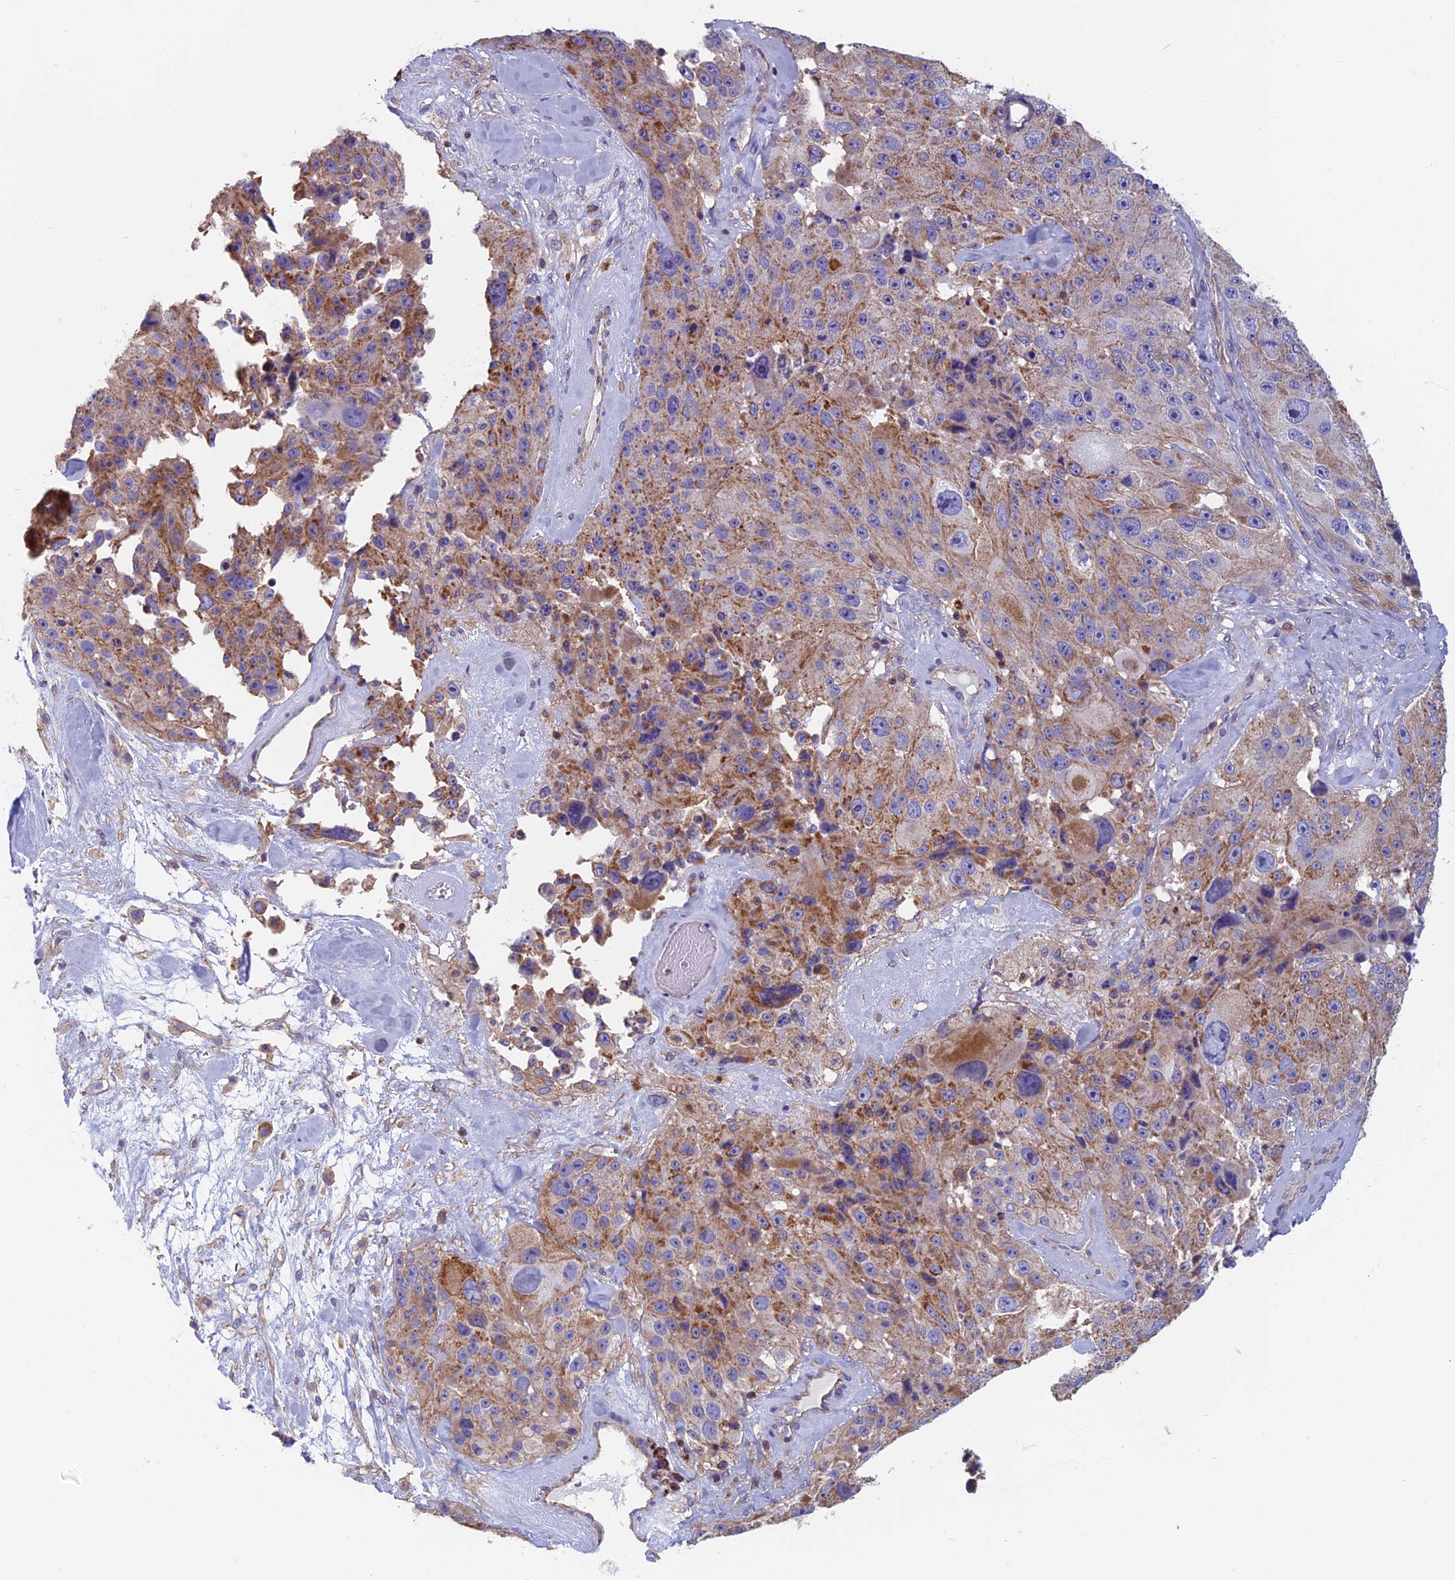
{"staining": {"intensity": "moderate", "quantity": "25%-75%", "location": "cytoplasmic/membranous"}, "tissue": "melanoma", "cell_type": "Tumor cells", "image_type": "cancer", "snomed": [{"axis": "morphology", "description": "Malignant melanoma, Metastatic site"}, {"axis": "topography", "description": "Lymph node"}], "caption": "Immunohistochemical staining of human melanoma displays moderate cytoplasmic/membranous protein positivity in about 25%-75% of tumor cells.", "gene": "HSD17B8", "patient": {"sex": "male", "age": 62}}